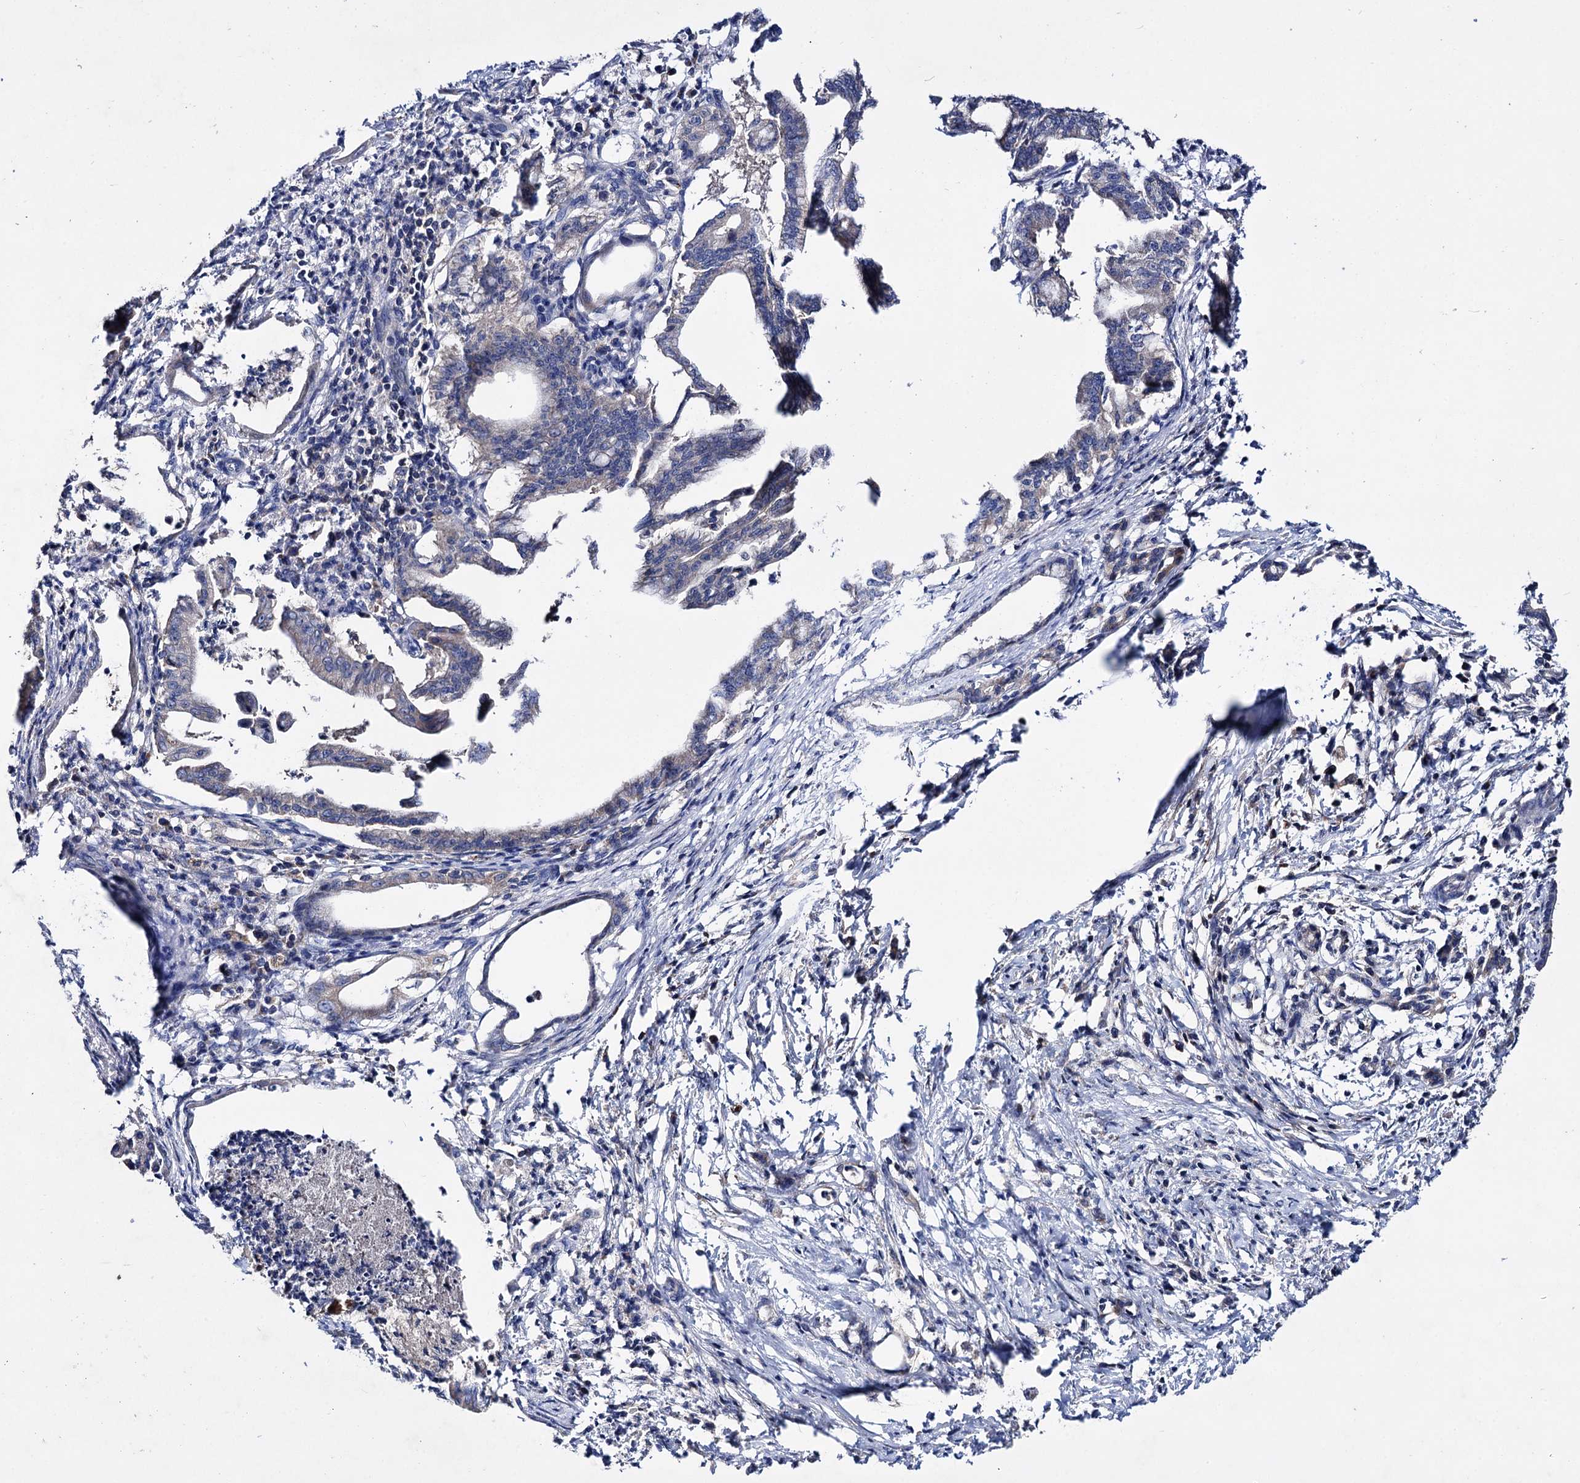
{"staining": {"intensity": "negative", "quantity": "none", "location": "none"}, "tissue": "pancreatic cancer", "cell_type": "Tumor cells", "image_type": "cancer", "snomed": [{"axis": "morphology", "description": "Adenocarcinoma, NOS"}, {"axis": "topography", "description": "Pancreas"}], "caption": "An immunohistochemistry (IHC) image of pancreatic cancer is shown. There is no staining in tumor cells of pancreatic cancer.", "gene": "CLPB", "patient": {"sex": "female", "age": 55}}